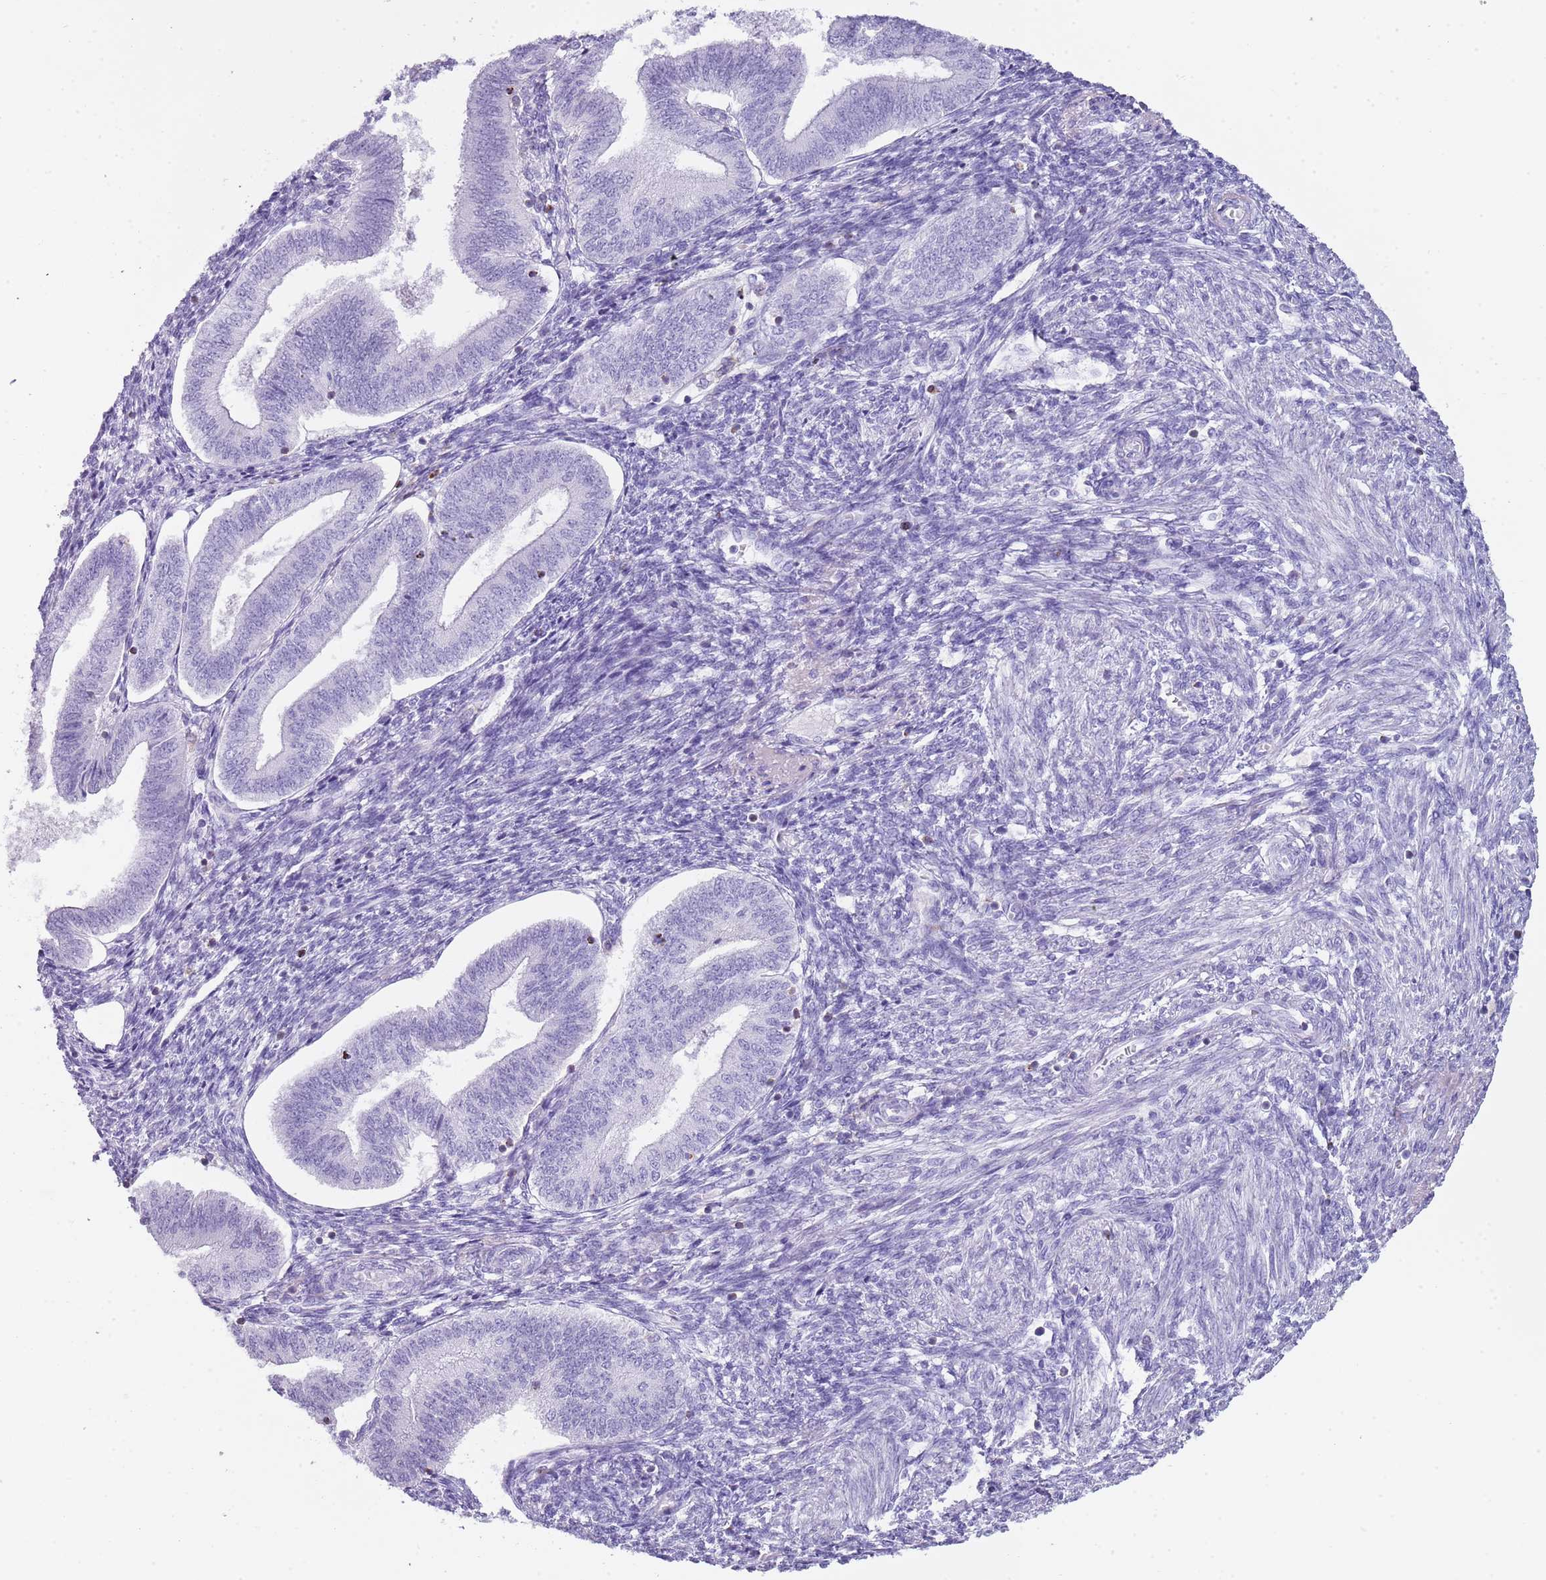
{"staining": {"intensity": "negative", "quantity": "none", "location": "none"}, "tissue": "endometrium", "cell_type": "Cells in endometrial stroma", "image_type": "normal", "snomed": [{"axis": "morphology", "description": "Normal tissue, NOS"}, {"axis": "topography", "description": "Endometrium"}], "caption": "Cells in endometrial stroma are negative for protein expression in unremarkable human endometrium. (DAB (3,3'-diaminobenzidine) immunohistochemistry visualized using brightfield microscopy, high magnification).", "gene": "ENSG00000271254", "patient": {"sex": "female", "age": 34}}